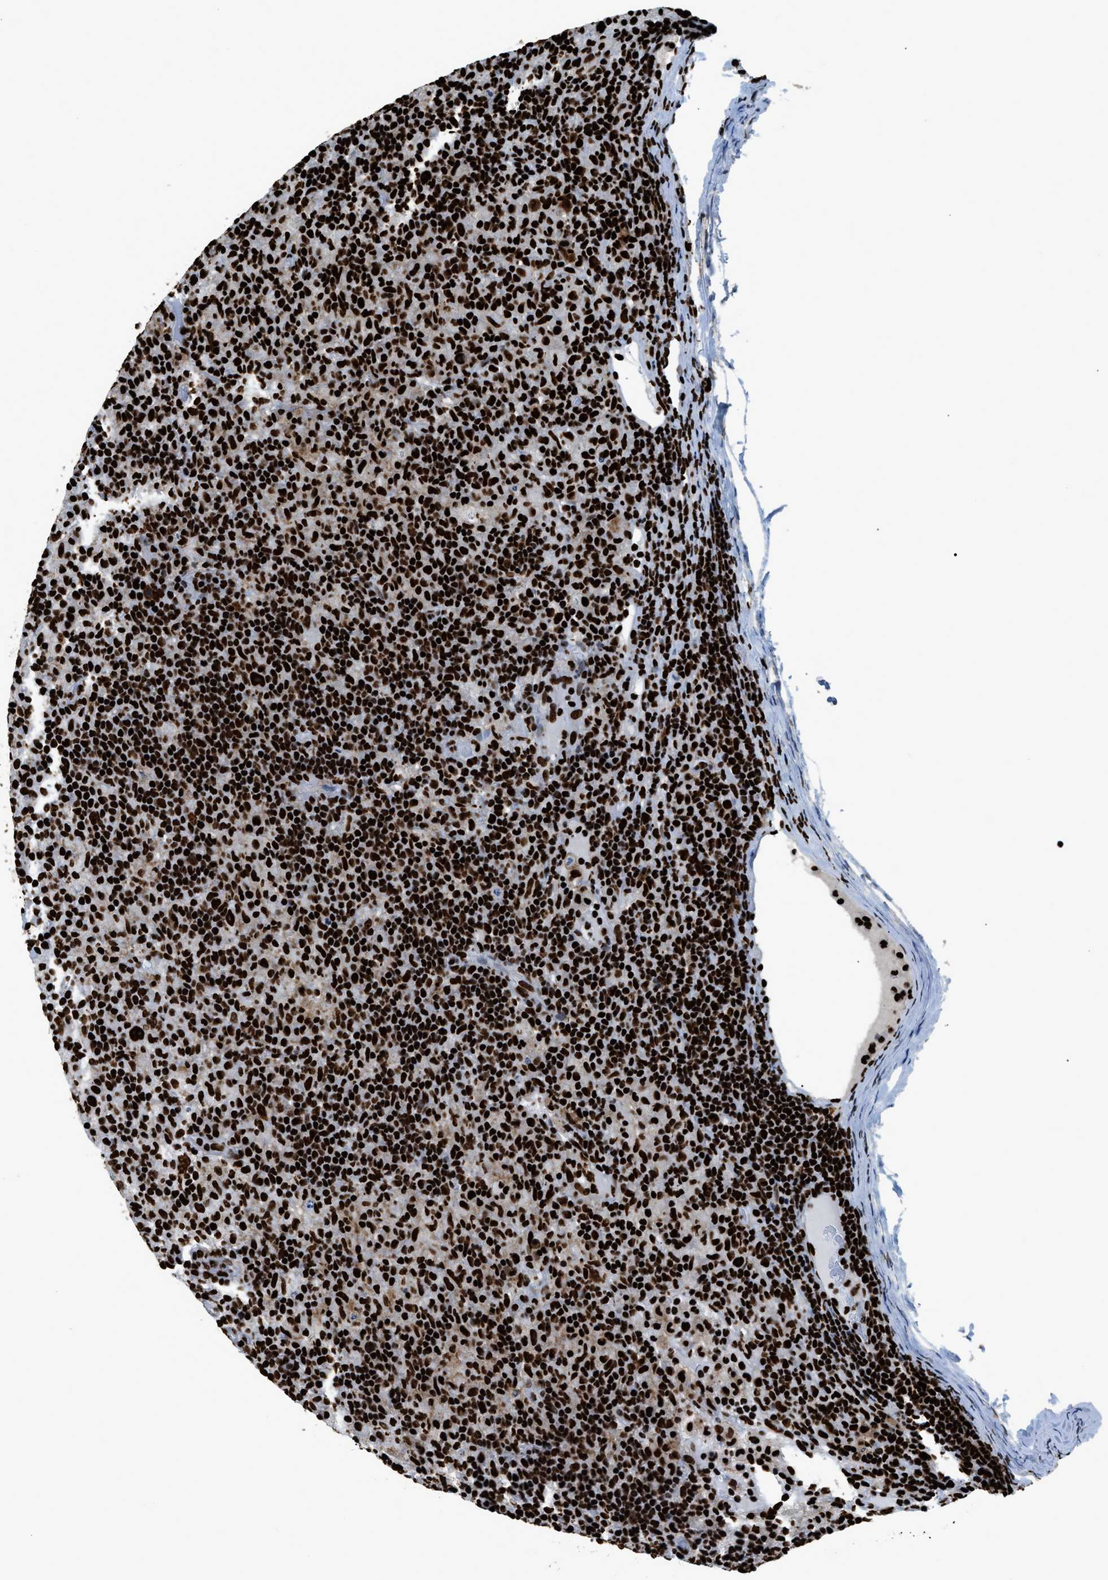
{"staining": {"intensity": "strong", "quantity": ">75%", "location": "nuclear"}, "tissue": "lymphoma", "cell_type": "Tumor cells", "image_type": "cancer", "snomed": [{"axis": "morphology", "description": "Hodgkin's disease, NOS"}, {"axis": "topography", "description": "Lymph node"}], "caption": "Strong nuclear positivity for a protein is present in about >75% of tumor cells of Hodgkin's disease using IHC.", "gene": "HNRNPM", "patient": {"sex": "male", "age": 70}}